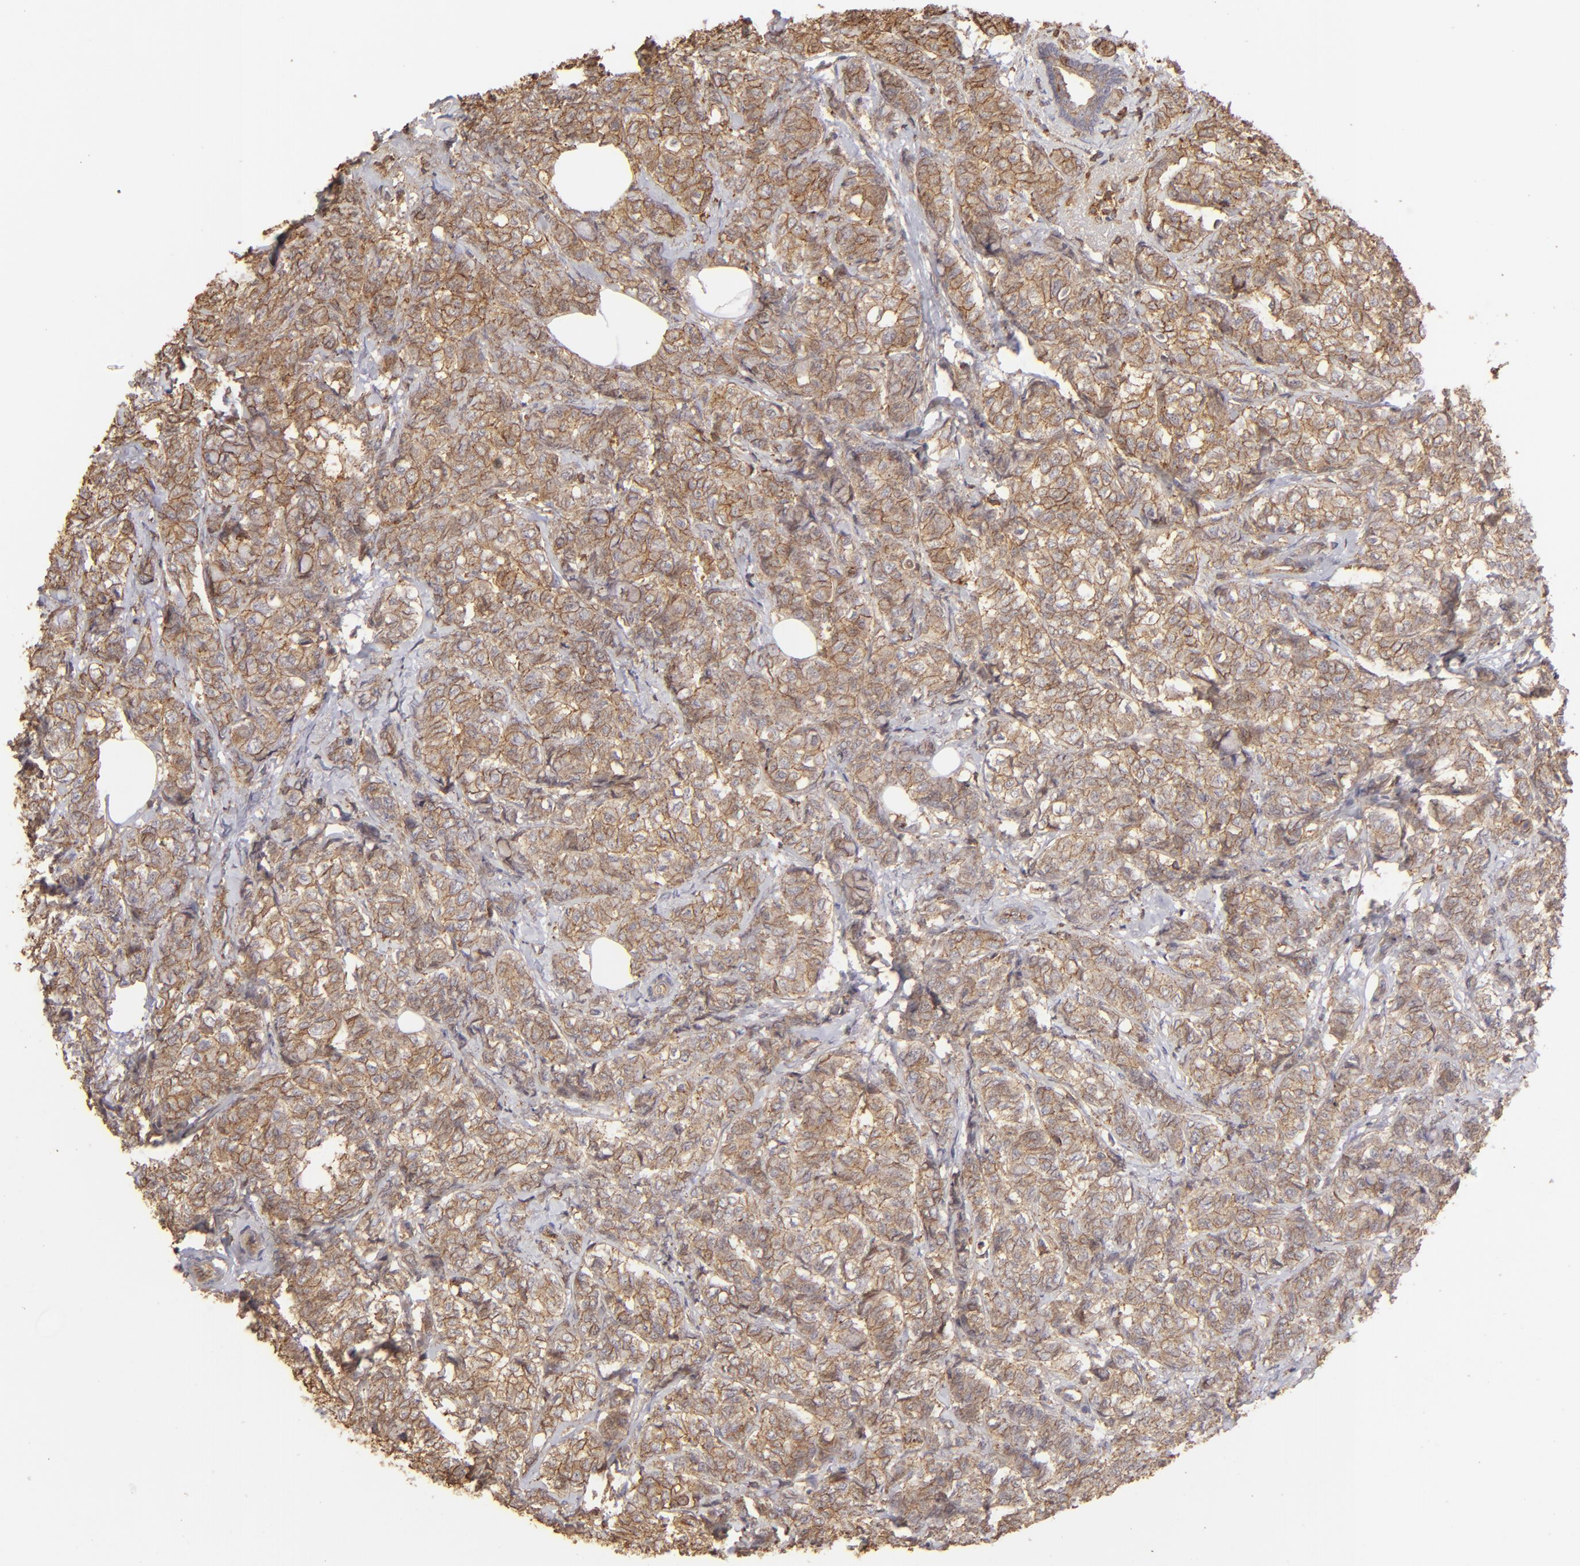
{"staining": {"intensity": "moderate", "quantity": ">75%", "location": "cytoplasmic/membranous"}, "tissue": "breast cancer", "cell_type": "Tumor cells", "image_type": "cancer", "snomed": [{"axis": "morphology", "description": "Lobular carcinoma"}, {"axis": "topography", "description": "Breast"}], "caption": "Breast cancer was stained to show a protein in brown. There is medium levels of moderate cytoplasmic/membranous positivity in approximately >75% of tumor cells.", "gene": "ACTB", "patient": {"sex": "female", "age": 60}}